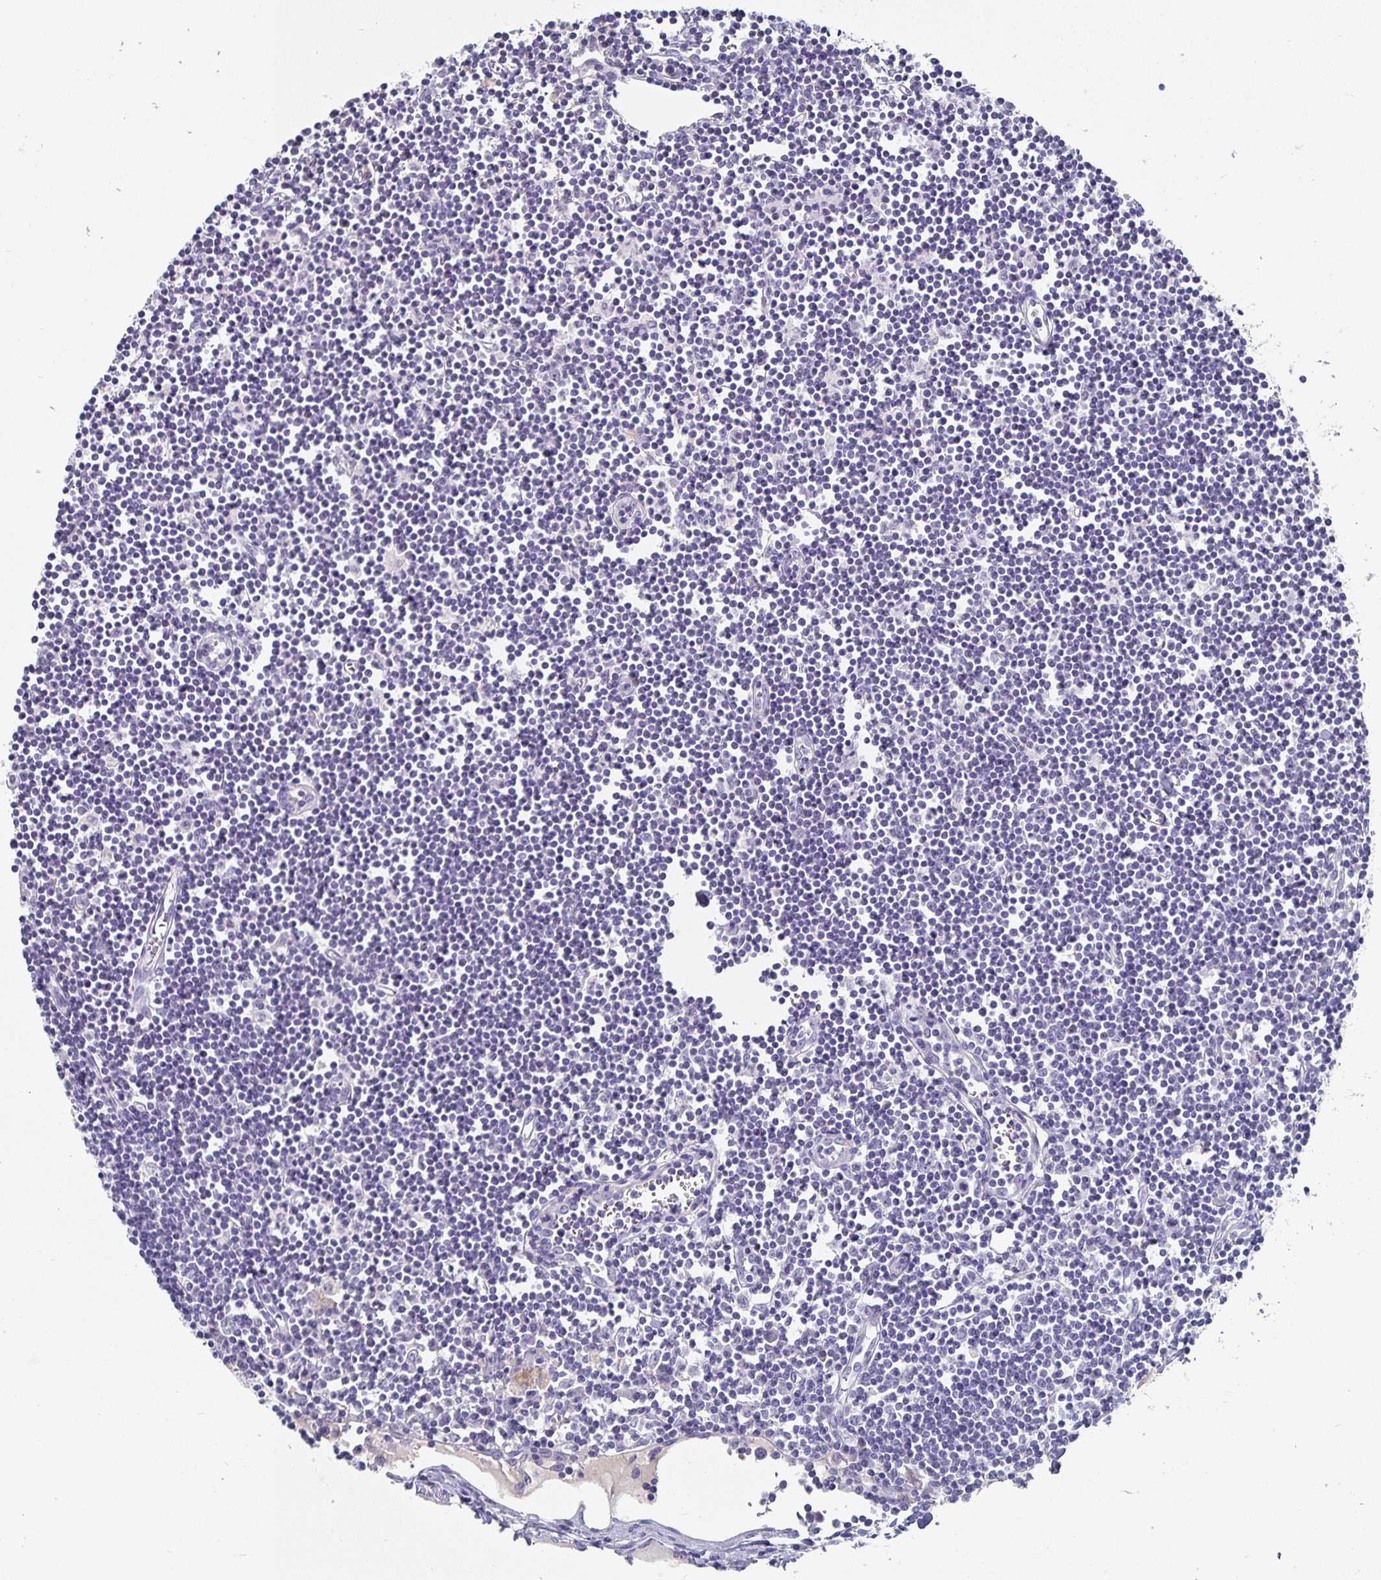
{"staining": {"intensity": "negative", "quantity": "none", "location": "none"}, "tissue": "lymph node", "cell_type": "Germinal center cells", "image_type": "normal", "snomed": [{"axis": "morphology", "description": "Normal tissue, NOS"}, {"axis": "topography", "description": "Lymph node"}], "caption": "Immunohistochemistry of benign human lymph node shows no staining in germinal center cells.", "gene": "CHGA", "patient": {"sex": "female", "age": 65}}